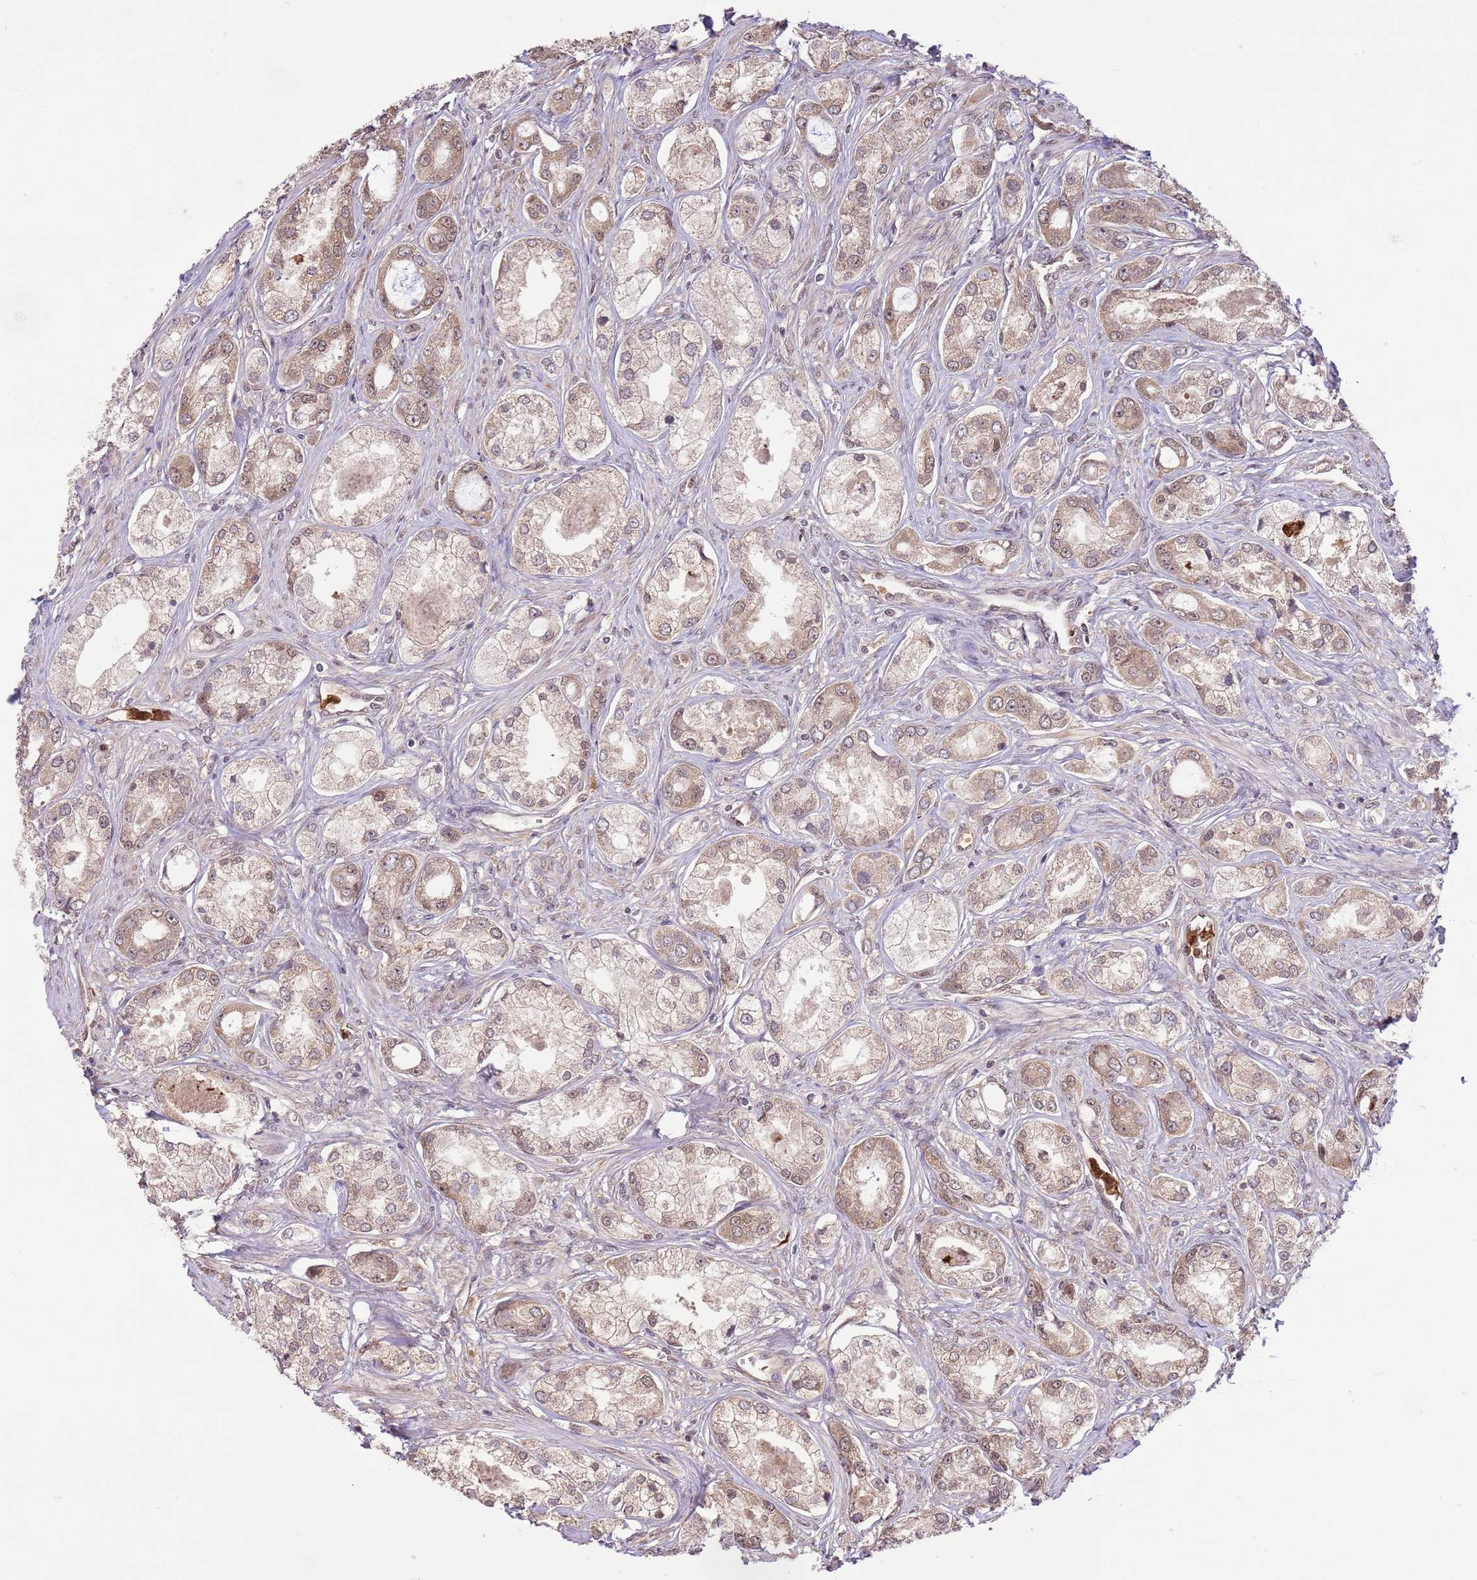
{"staining": {"intensity": "moderate", "quantity": ">75%", "location": "cytoplasmic/membranous,nuclear"}, "tissue": "prostate cancer", "cell_type": "Tumor cells", "image_type": "cancer", "snomed": [{"axis": "morphology", "description": "Adenocarcinoma, Low grade"}, {"axis": "topography", "description": "Prostate"}], "caption": "Prostate adenocarcinoma (low-grade) was stained to show a protein in brown. There is medium levels of moderate cytoplasmic/membranous and nuclear positivity in approximately >75% of tumor cells. The staining was performed using DAB (3,3'-diaminobenzidine) to visualize the protein expression in brown, while the nuclei were stained in blue with hematoxylin (Magnification: 20x).", "gene": "AMIGO1", "patient": {"sex": "male", "age": 68}}